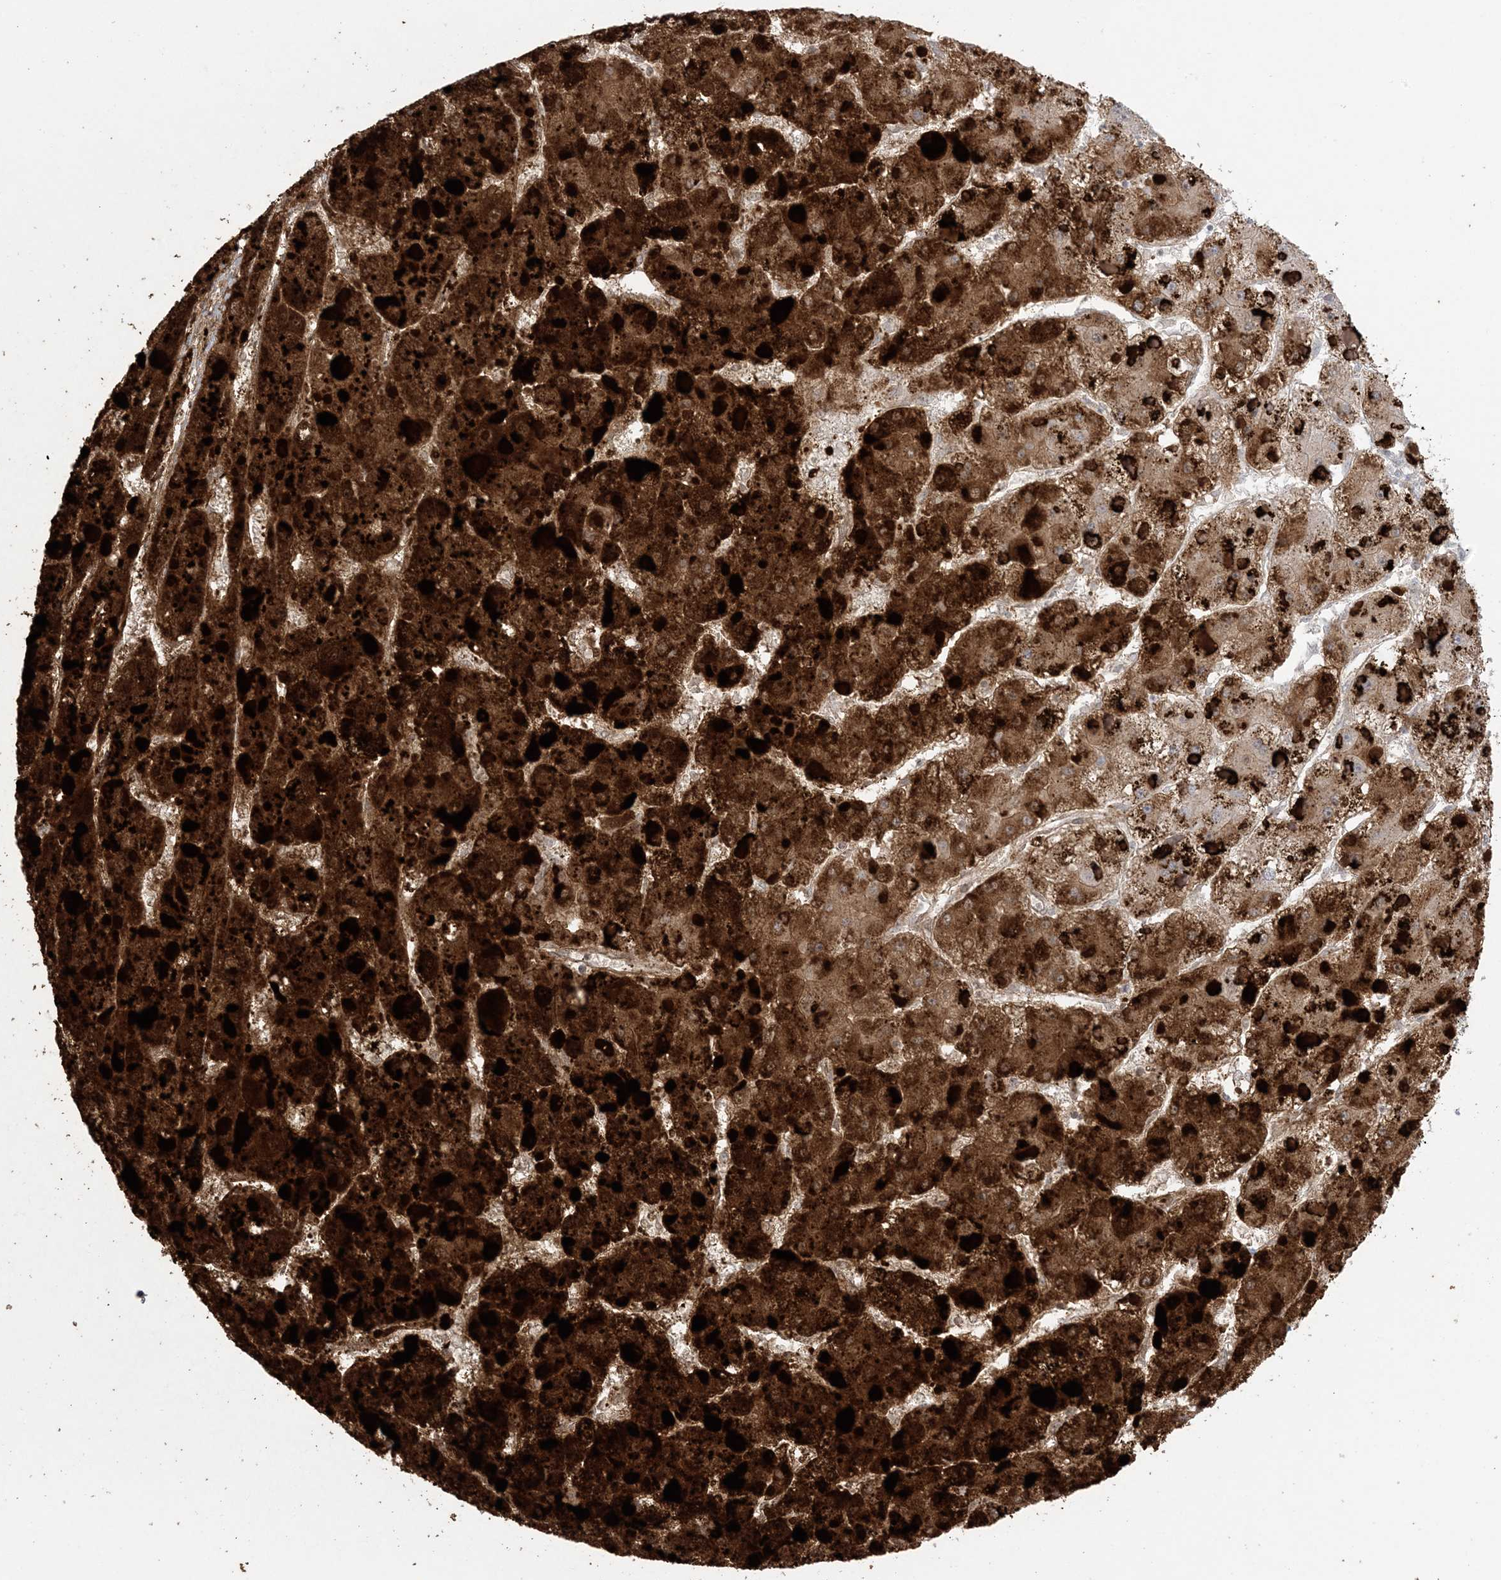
{"staining": {"intensity": "strong", "quantity": ">75%", "location": "cytoplasmic/membranous"}, "tissue": "liver cancer", "cell_type": "Tumor cells", "image_type": "cancer", "snomed": [{"axis": "morphology", "description": "Carcinoma, Hepatocellular, NOS"}, {"axis": "topography", "description": "Liver"}], "caption": "Protein expression analysis of human liver cancer (hepatocellular carcinoma) reveals strong cytoplasmic/membranous staining in approximately >75% of tumor cells. (DAB (3,3'-diaminobenzidine) IHC with brightfield microscopy, high magnification).", "gene": "AGXT", "patient": {"sex": "female", "age": 73}}